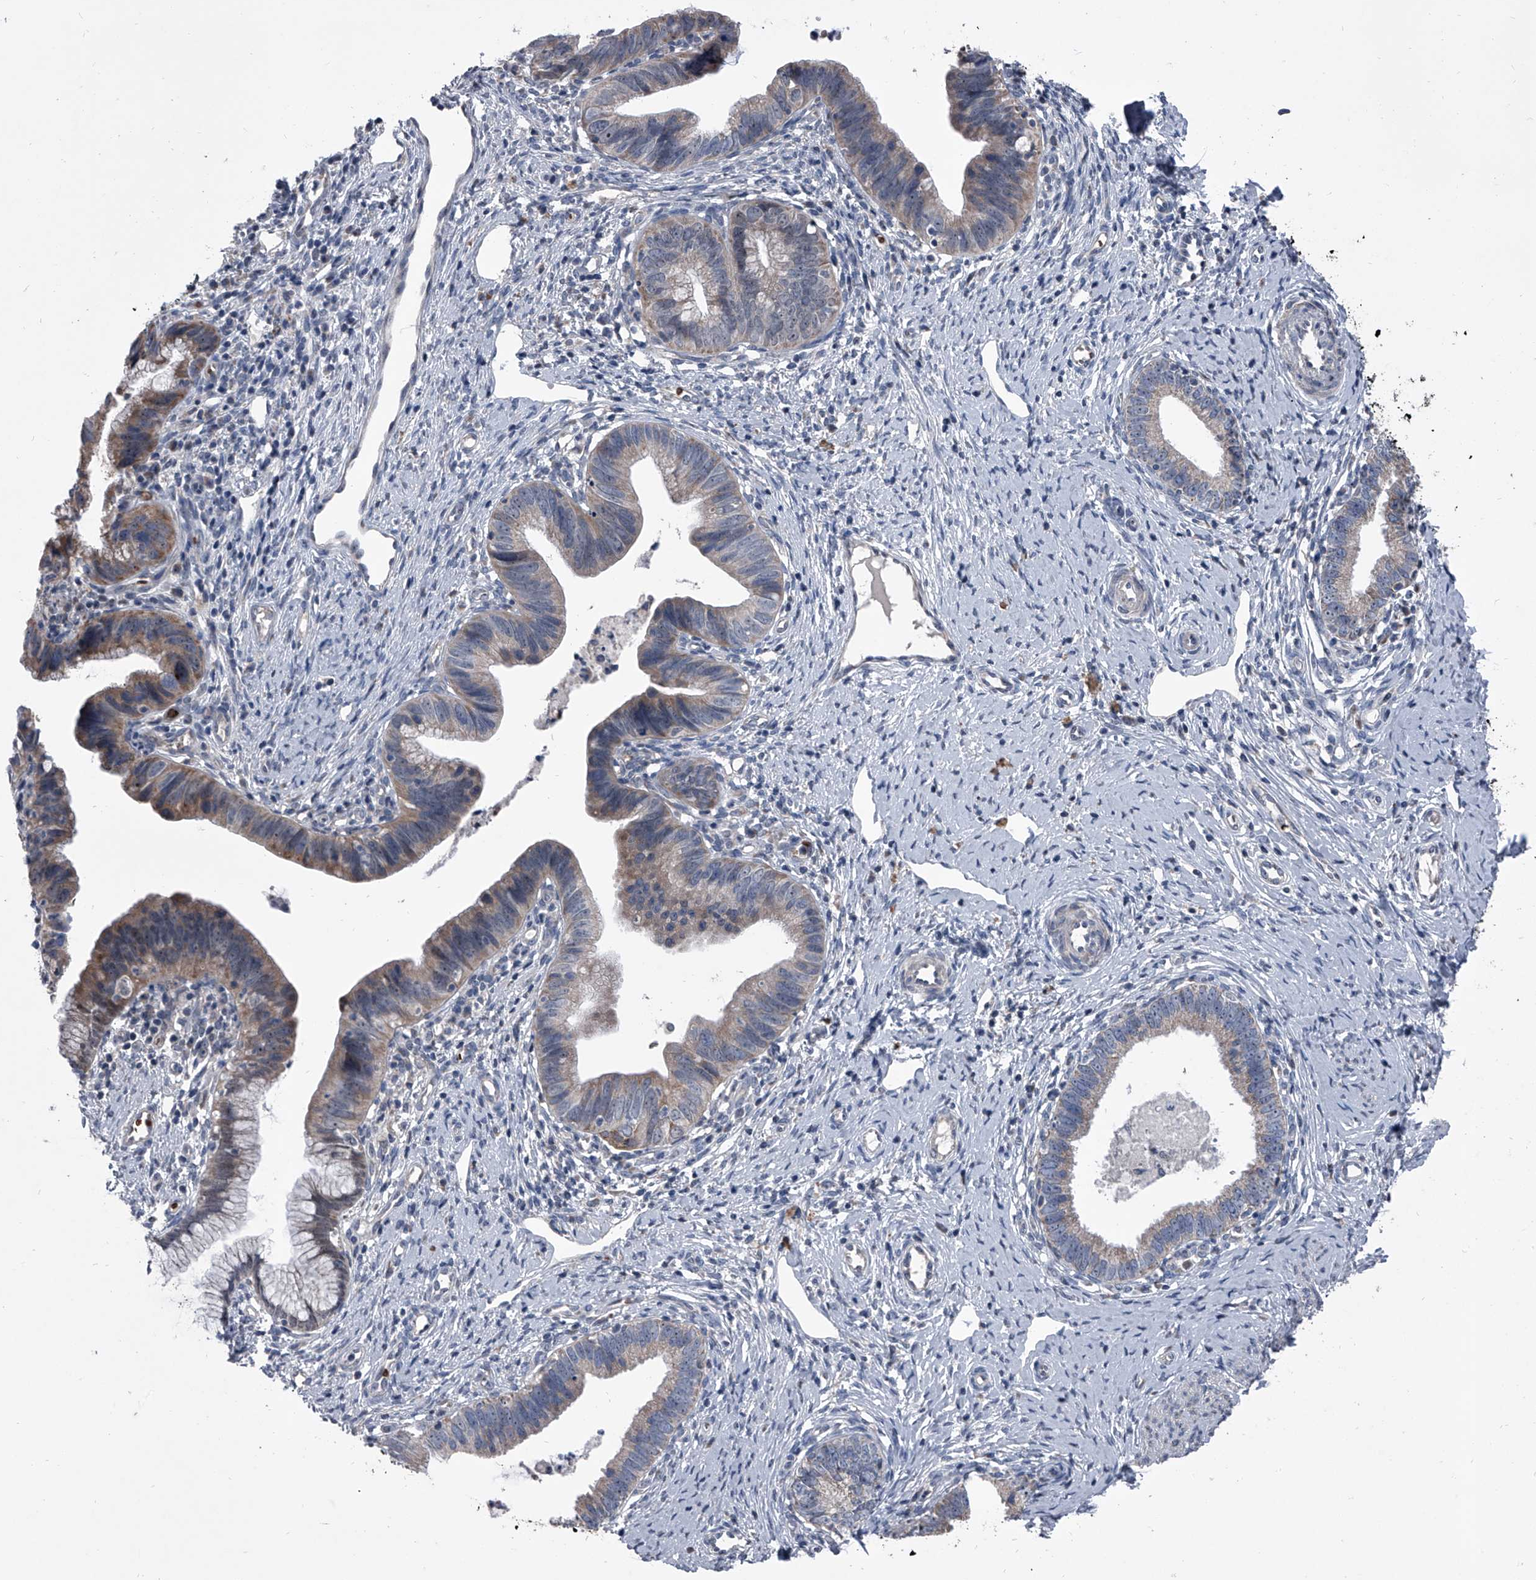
{"staining": {"intensity": "weak", "quantity": "25%-75%", "location": "cytoplasmic/membranous"}, "tissue": "cervical cancer", "cell_type": "Tumor cells", "image_type": "cancer", "snomed": [{"axis": "morphology", "description": "Adenocarcinoma, NOS"}, {"axis": "topography", "description": "Cervix"}], "caption": "This is an image of immunohistochemistry staining of cervical cancer (adenocarcinoma), which shows weak staining in the cytoplasmic/membranous of tumor cells.", "gene": "CEP85L", "patient": {"sex": "female", "age": 36}}